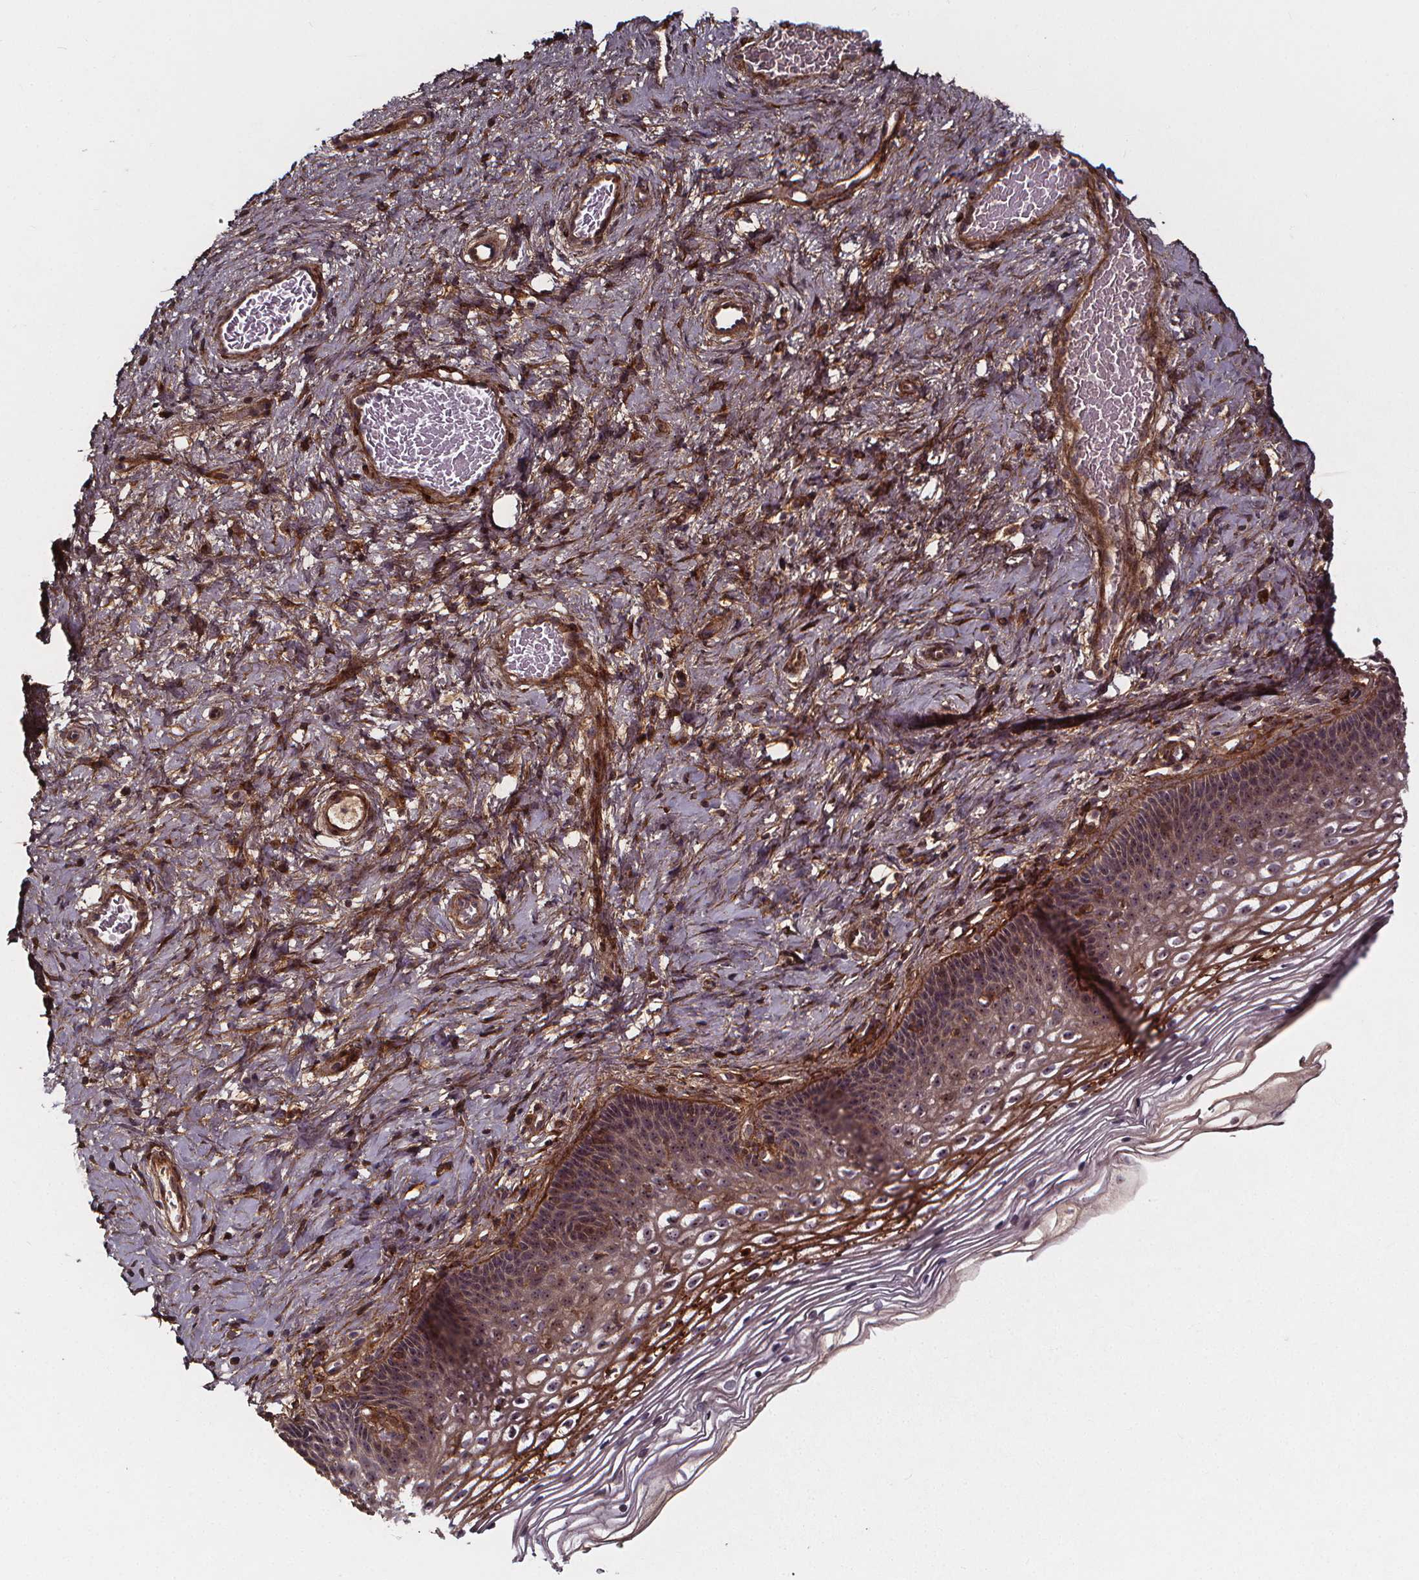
{"staining": {"intensity": "negative", "quantity": "none", "location": "none"}, "tissue": "cervix", "cell_type": "Glandular cells", "image_type": "normal", "snomed": [{"axis": "morphology", "description": "Normal tissue, NOS"}, {"axis": "topography", "description": "Cervix"}], "caption": "IHC photomicrograph of normal cervix: cervix stained with DAB (3,3'-diaminobenzidine) shows no significant protein expression in glandular cells.", "gene": "AEBP1", "patient": {"sex": "female", "age": 34}}